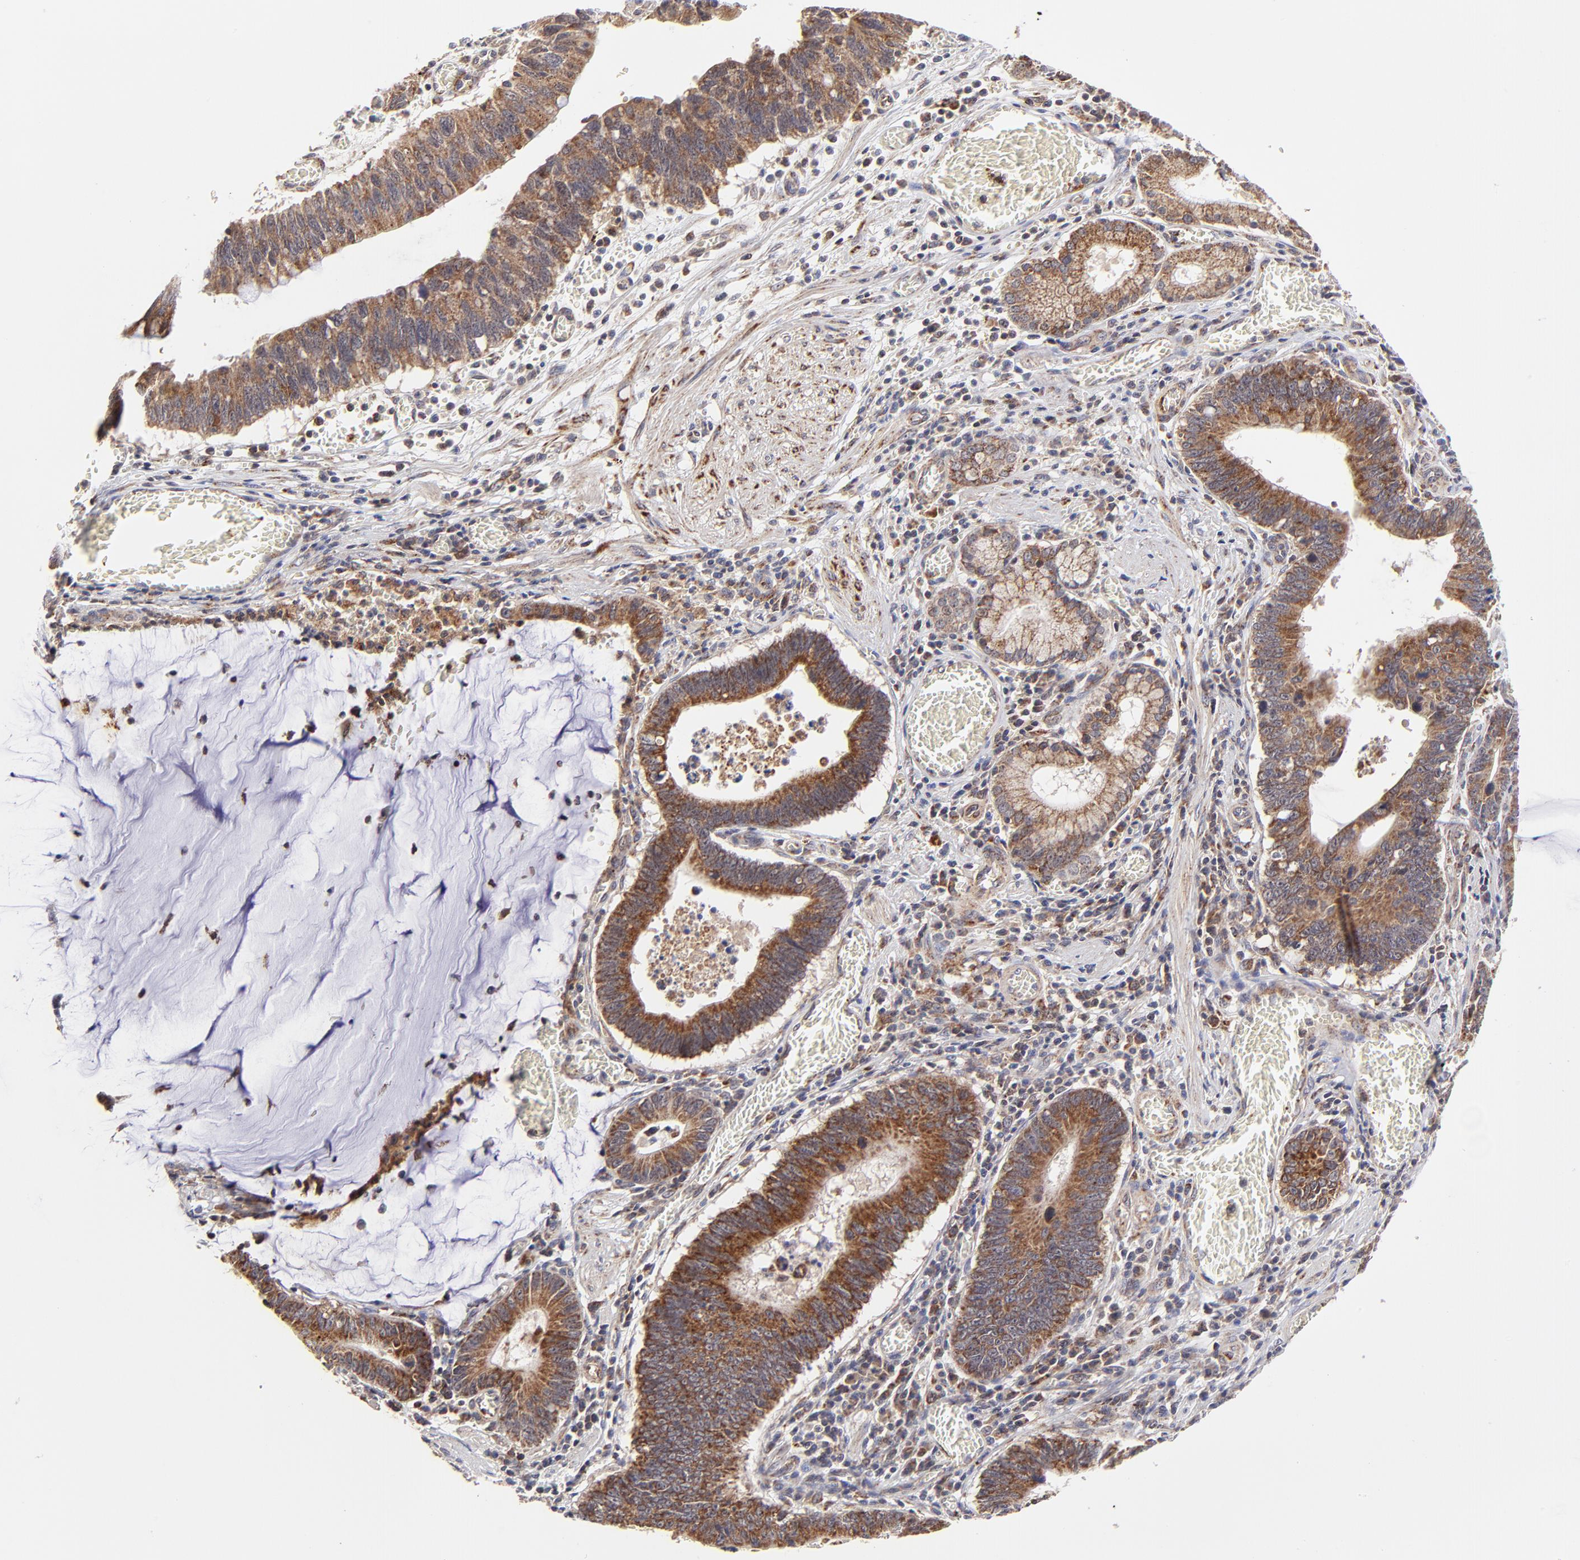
{"staining": {"intensity": "strong", "quantity": ">75%", "location": "cytoplasmic/membranous"}, "tissue": "stomach cancer", "cell_type": "Tumor cells", "image_type": "cancer", "snomed": [{"axis": "morphology", "description": "Adenocarcinoma, NOS"}, {"axis": "topography", "description": "Stomach"}, {"axis": "topography", "description": "Gastric cardia"}], "caption": "Brown immunohistochemical staining in adenocarcinoma (stomach) shows strong cytoplasmic/membranous positivity in about >75% of tumor cells.", "gene": "MAP2K7", "patient": {"sex": "male", "age": 59}}